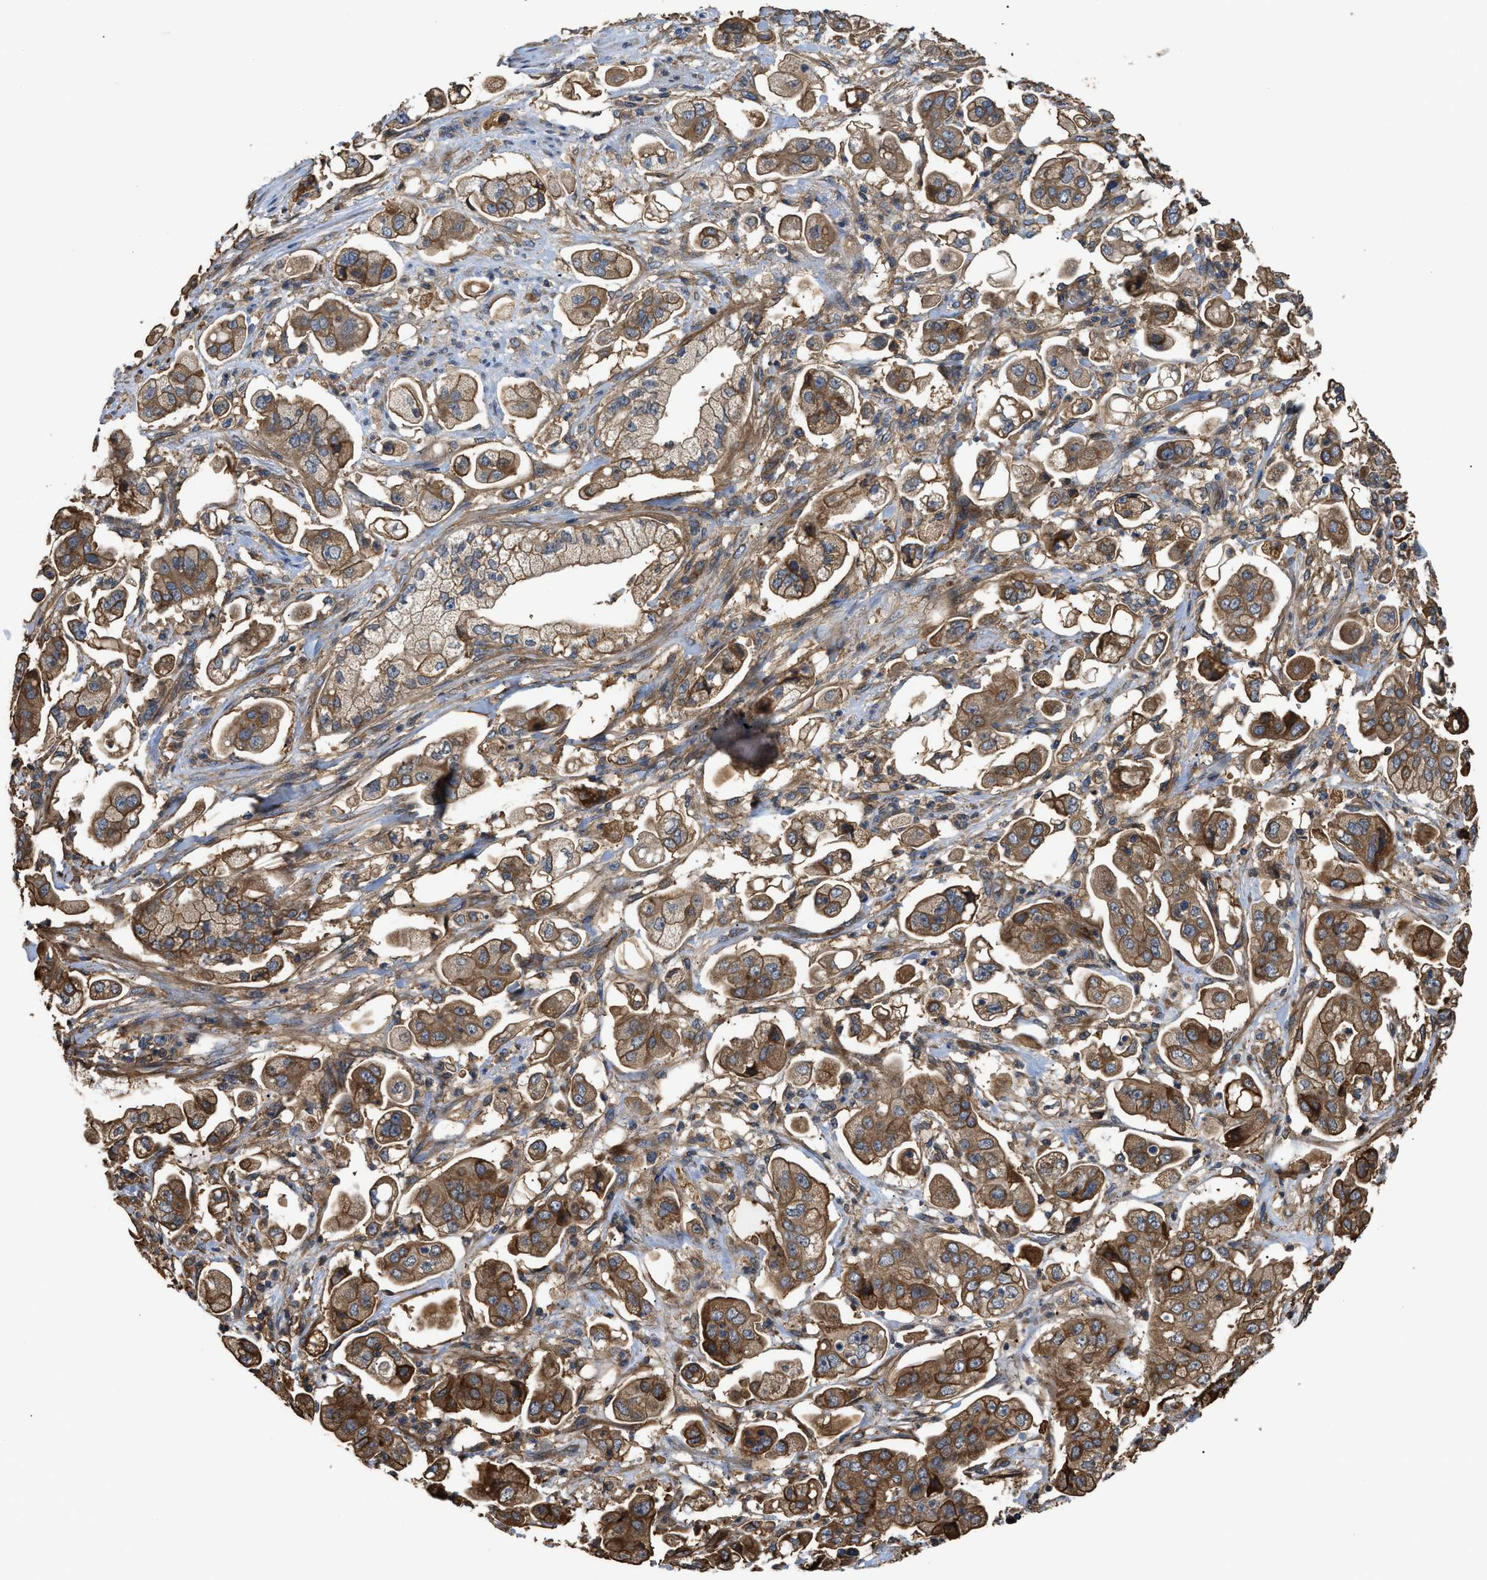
{"staining": {"intensity": "strong", "quantity": ">75%", "location": "cytoplasmic/membranous"}, "tissue": "stomach cancer", "cell_type": "Tumor cells", "image_type": "cancer", "snomed": [{"axis": "morphology", "description": "Adenocarcinoma, NOS"}, {"axis": "topography", "description": "Stomach"}], "caption": "Immunohistochemical staining of human stomach cancer (adenocarcinoma) displays strong cytoplasmic/membranous protein expression in about >75% of tumor cells. Using DAB (brown) and hematoxylin (blue) stains, captured at high magnification using brightfield microscopy.", "gene": "DDHD2", "patient": {"sex": "male", "age": 62}}